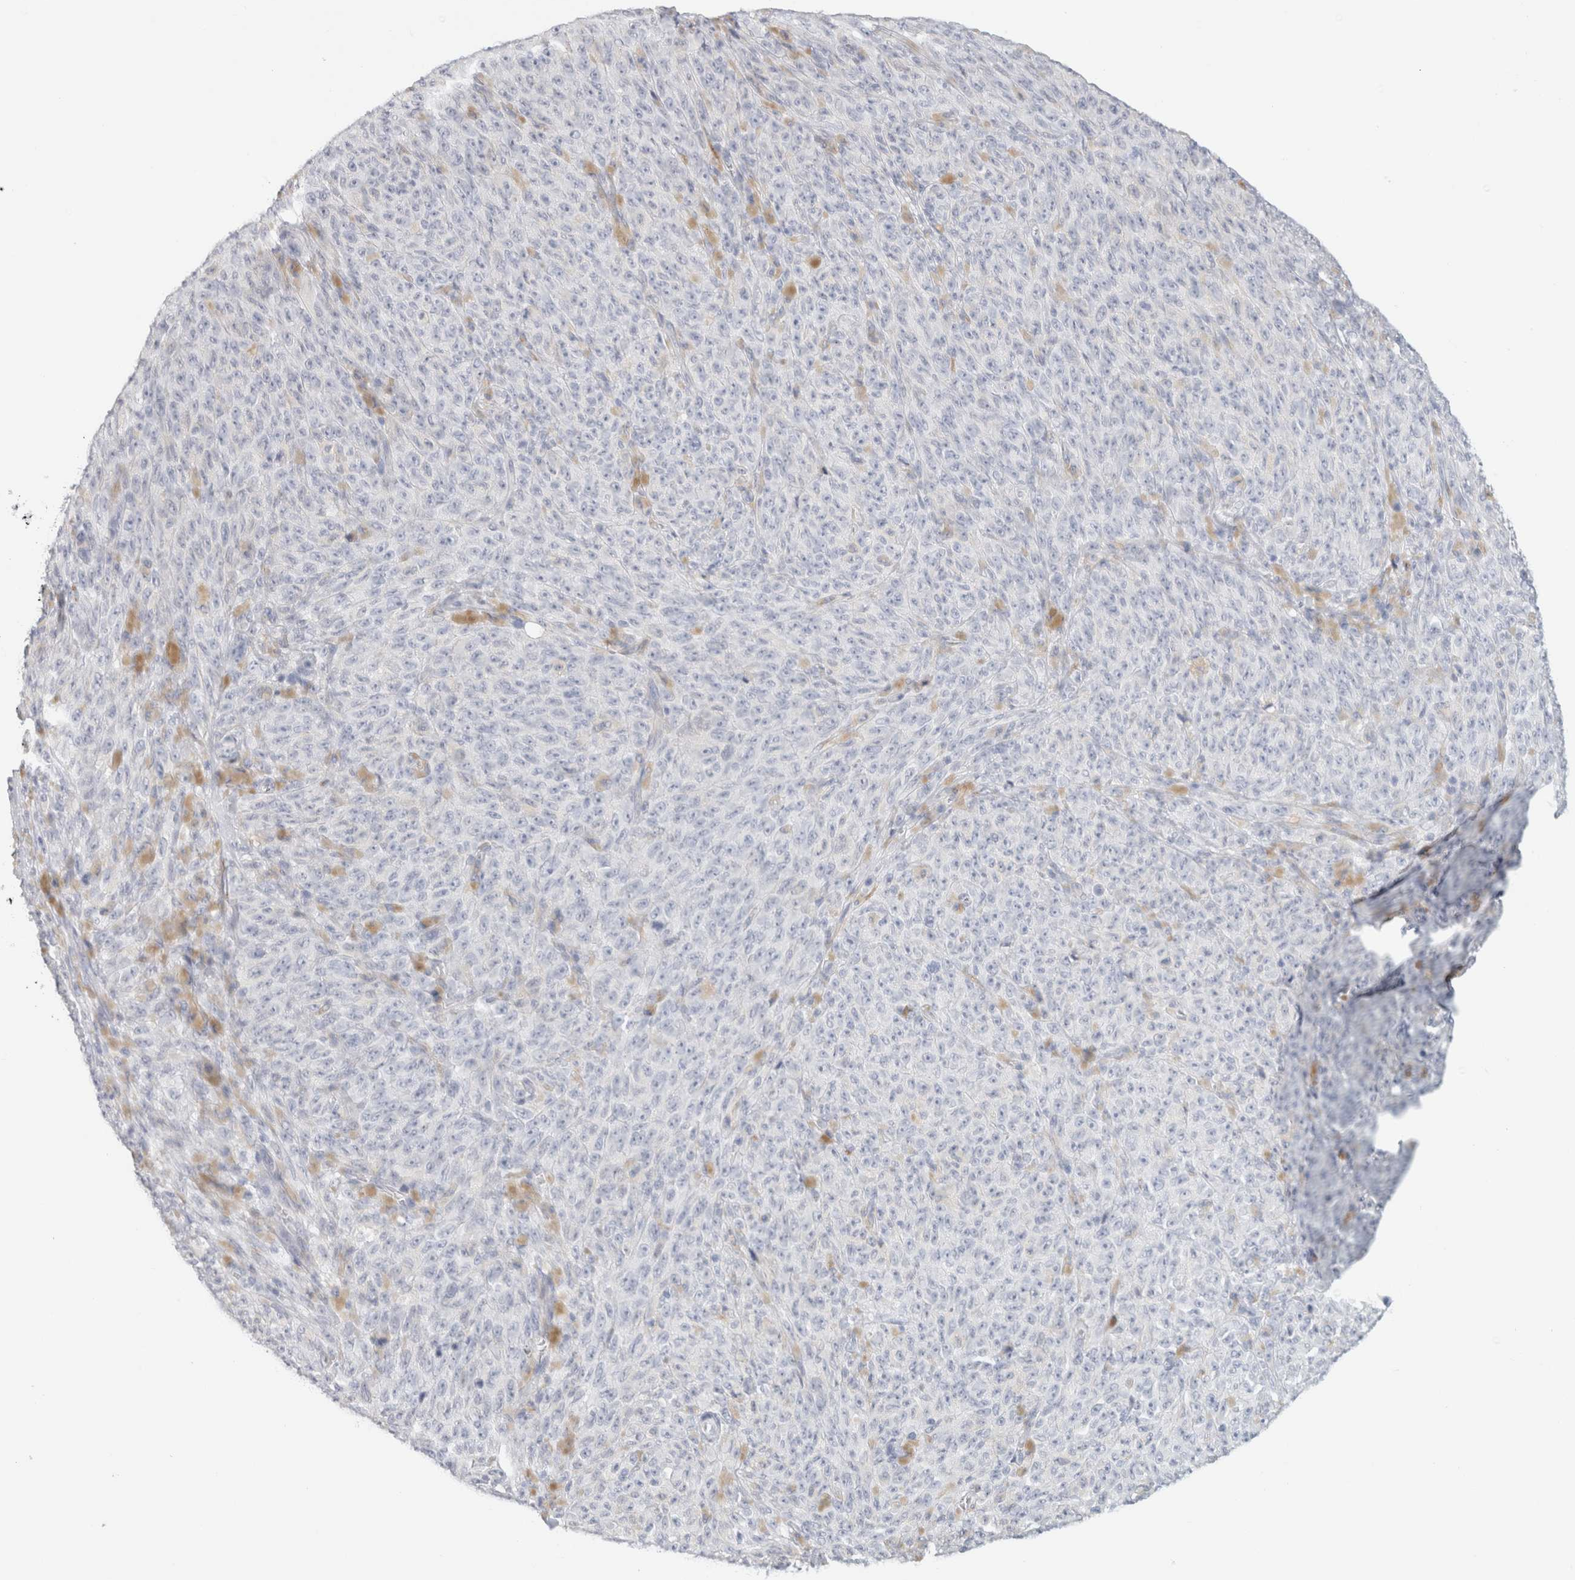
{"staining": {"intensity": "negative", "quantity": "none", "location": "none"}, "tissue": "melanoma", "cell_type": "Tumor cells", "image_type": "cancer", "snomed": [{"axis": "morphology", "description": "Malignant melanoma, NOS"}, {"axis": "topography", "description": "Skin"}], "caption": "A micrograph of malignant melanoma stained for a protein exhibits no brown staining in tumor cells.", "gene": "RTN4", "patient": {"sex": "female", "age": 82}}